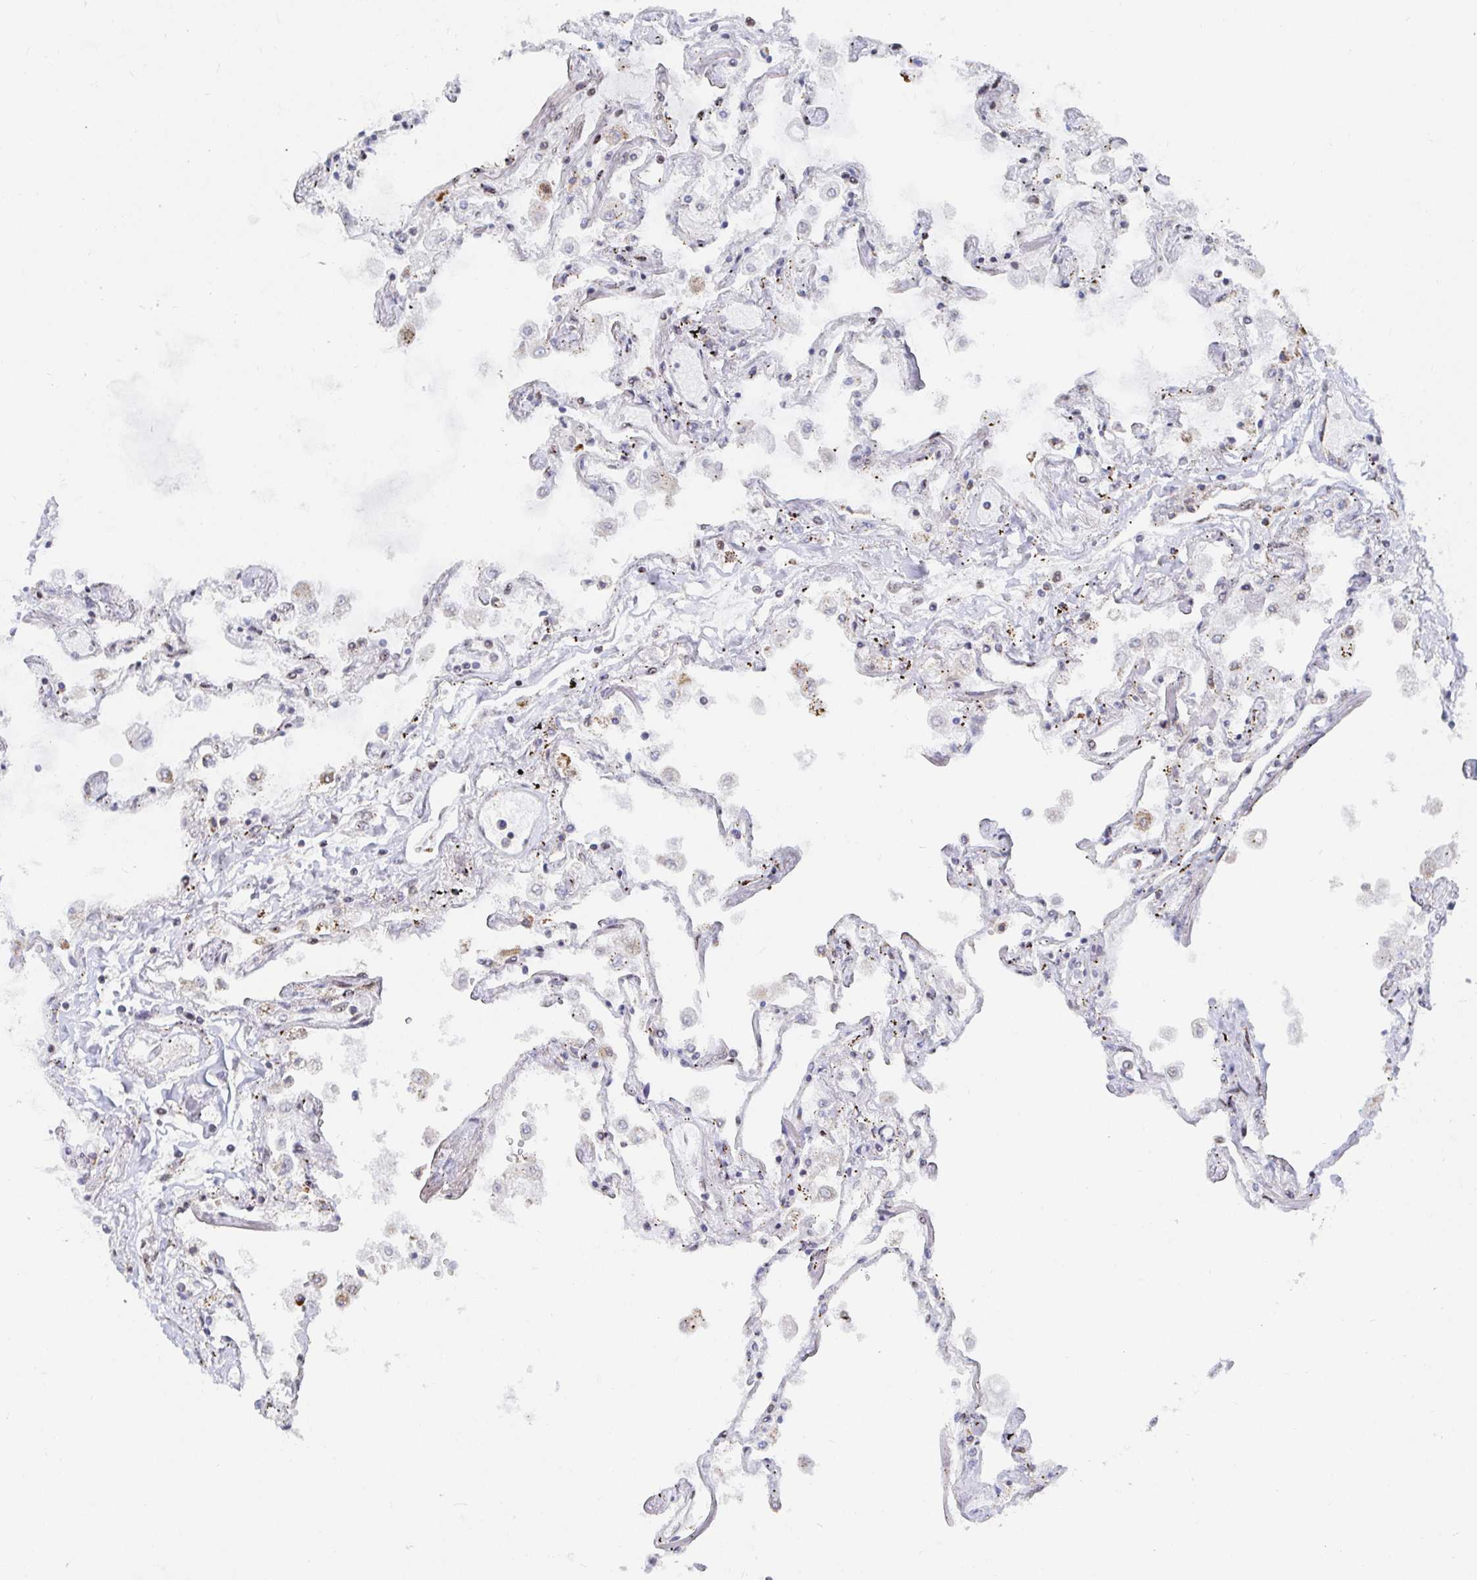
{"staining": {"intensity": "moderate", "quantity": "<25%", "location": "cytoplasmic/membranous"}, "tissue": "lung", "cell_type": "Alveolar cells", "image_type": "normal", "snomed": [{"axis": "morphology", "description": "Normal tissue, NOS"}, {"axis": "morphology", "description": "Adenocarcinoma, NOS"}, {"axis": "topography", "description": "Cartilage tissue"}, {"axis": "topography", "description": "Lung"}], "caption": "Immunohistochemical staining of unremarkable lung displays <25% levels of moderate cytoplasmic/membranous protein positivity in approximately <25% of alveolar cells.", "gene": "STARD8", "patient": {"sex": "female", "age": 67}}